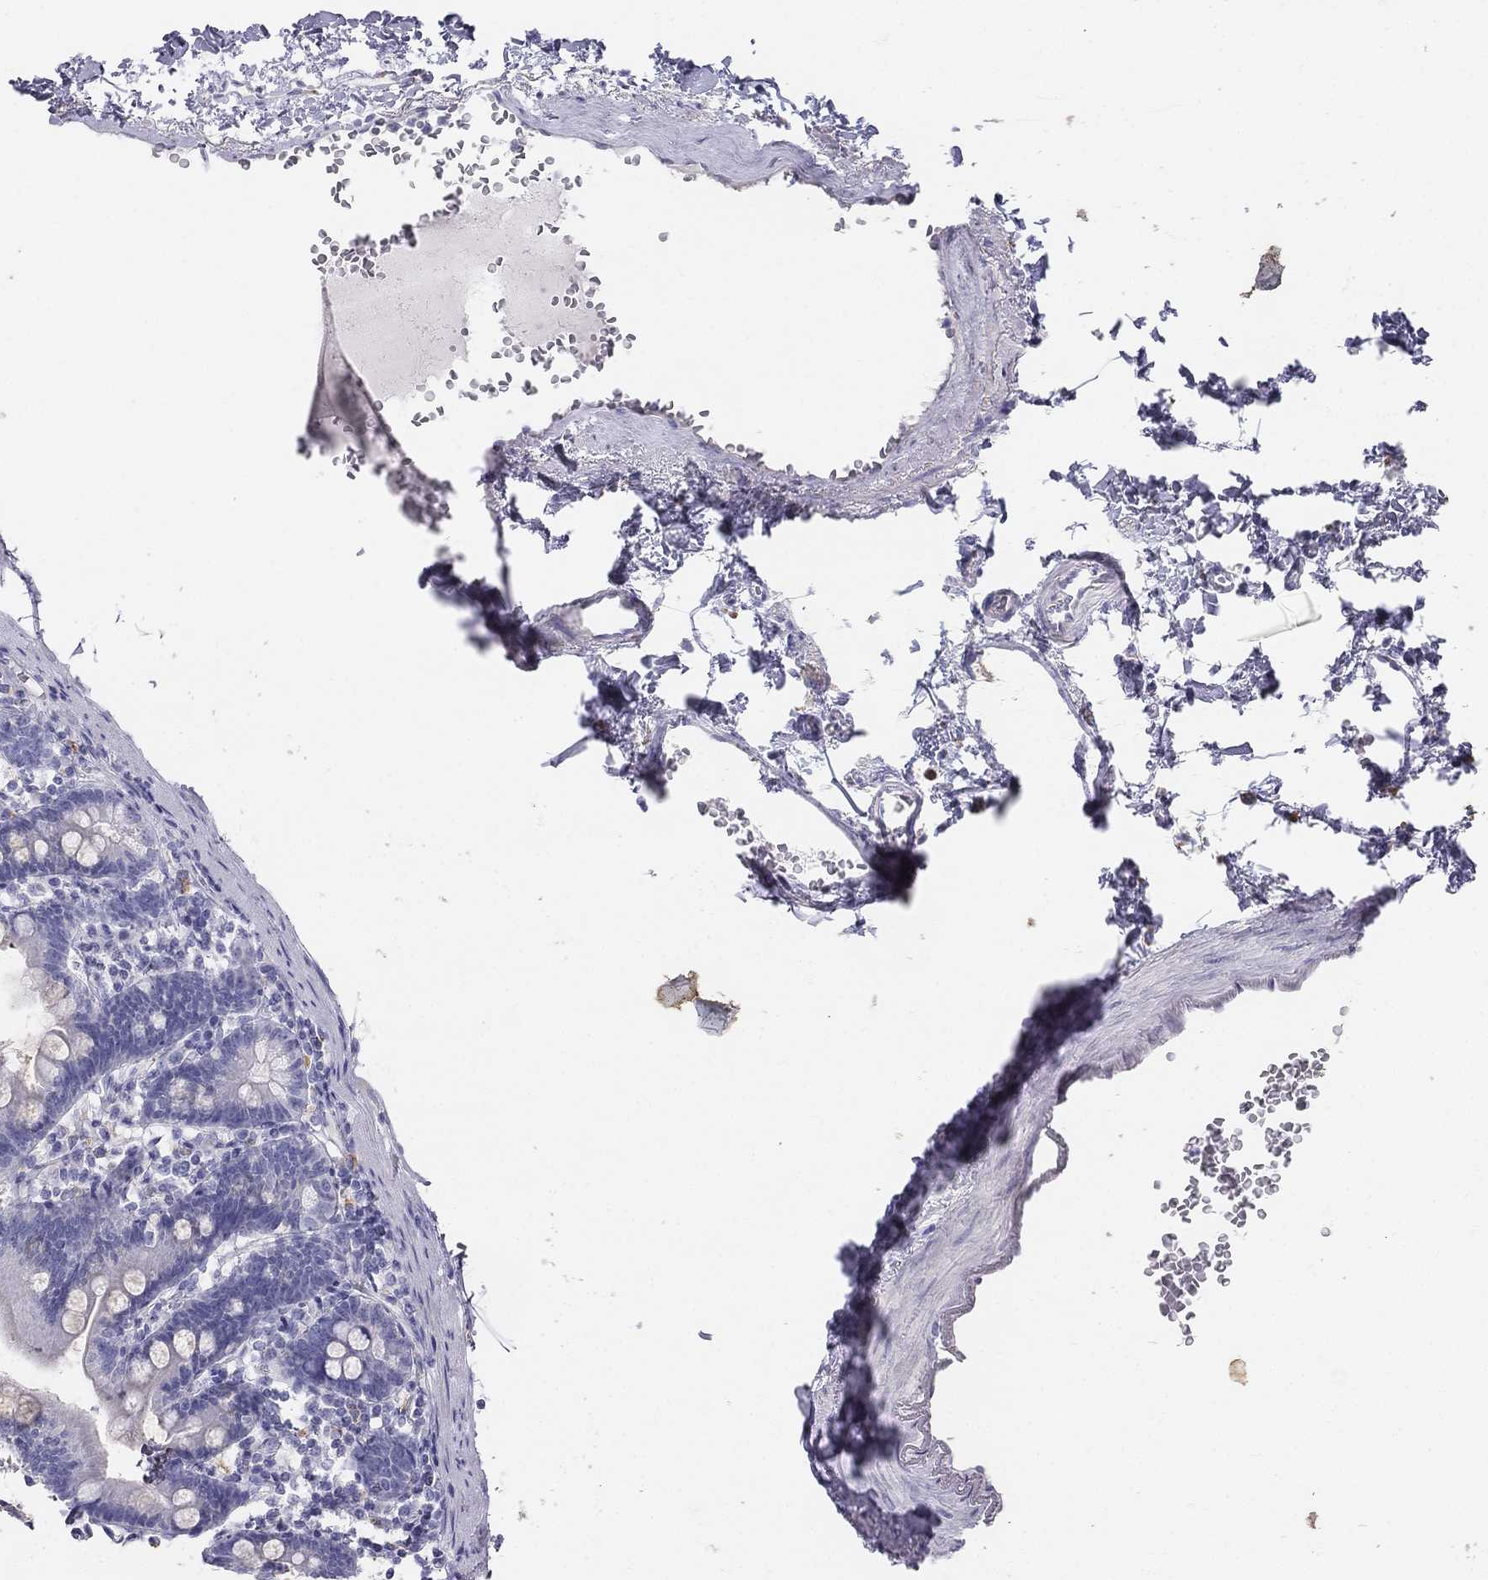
{"staining": {"intensity": "negative", "quantity": "none", "location": "none"}, "tissue": "duodenum", "cell_type": "Glandular cells", "image_type": "normal", "snomed": [{"axis": "morphology", "description": "Normal tissue, NOS"}, {"axis": "topography", "description": "Duodenum"}], "caption": "Immunohistochemical staining of normal human duodenum reveals no significant expression in glandular cells. (DAB (3,3'-diaminobenzidine) IHC visualized using brightfield microscopy, high magnification).", "gene": "ALOXE3", "patient": {"sex": "female", "age": 67}}